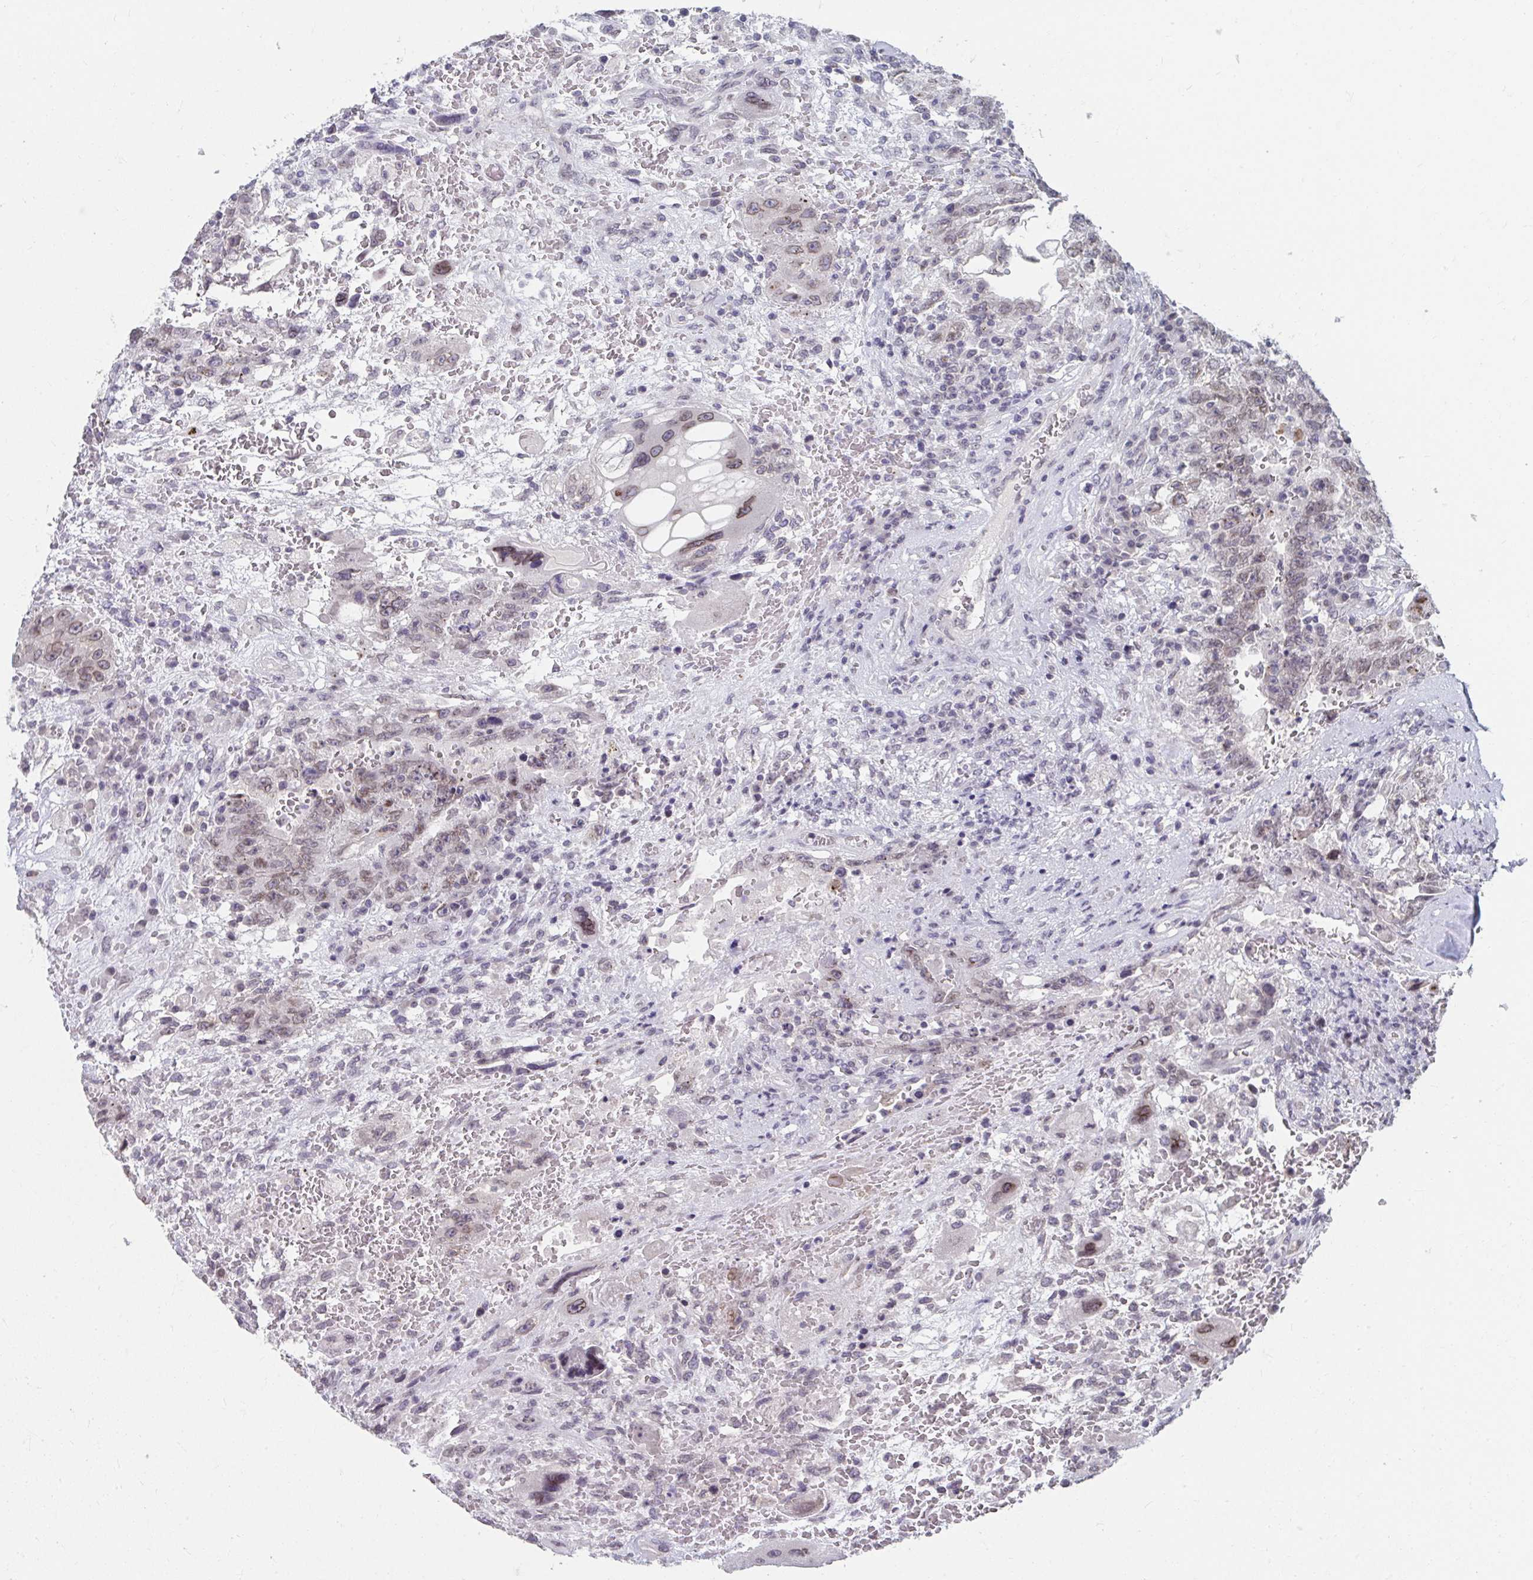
{"staining": {"intensity": "moderate", "quantity": "<25%", "location": "cytoplasmic/membranous,nuclear"}, "tissue": "testis cancer", "cell_type": "Tumor cells", "image_type": "cancer", "snomed": [{"axis": "morphology", "description": "Carcinoma, Embryonal, NOS"}, {"axis": "topography", "description": "Testis"}], "caption": "Immunohistochemistry image of human embryonal carcinoma (testis) stained for a protein (brown), which demonstrates low levels of moderate cytoplasmic/membranous and nuclear positivity in approximately <25% of tumor cells.", "gene": "NUP133", "patient": {"sex": "male", "age": 26}}